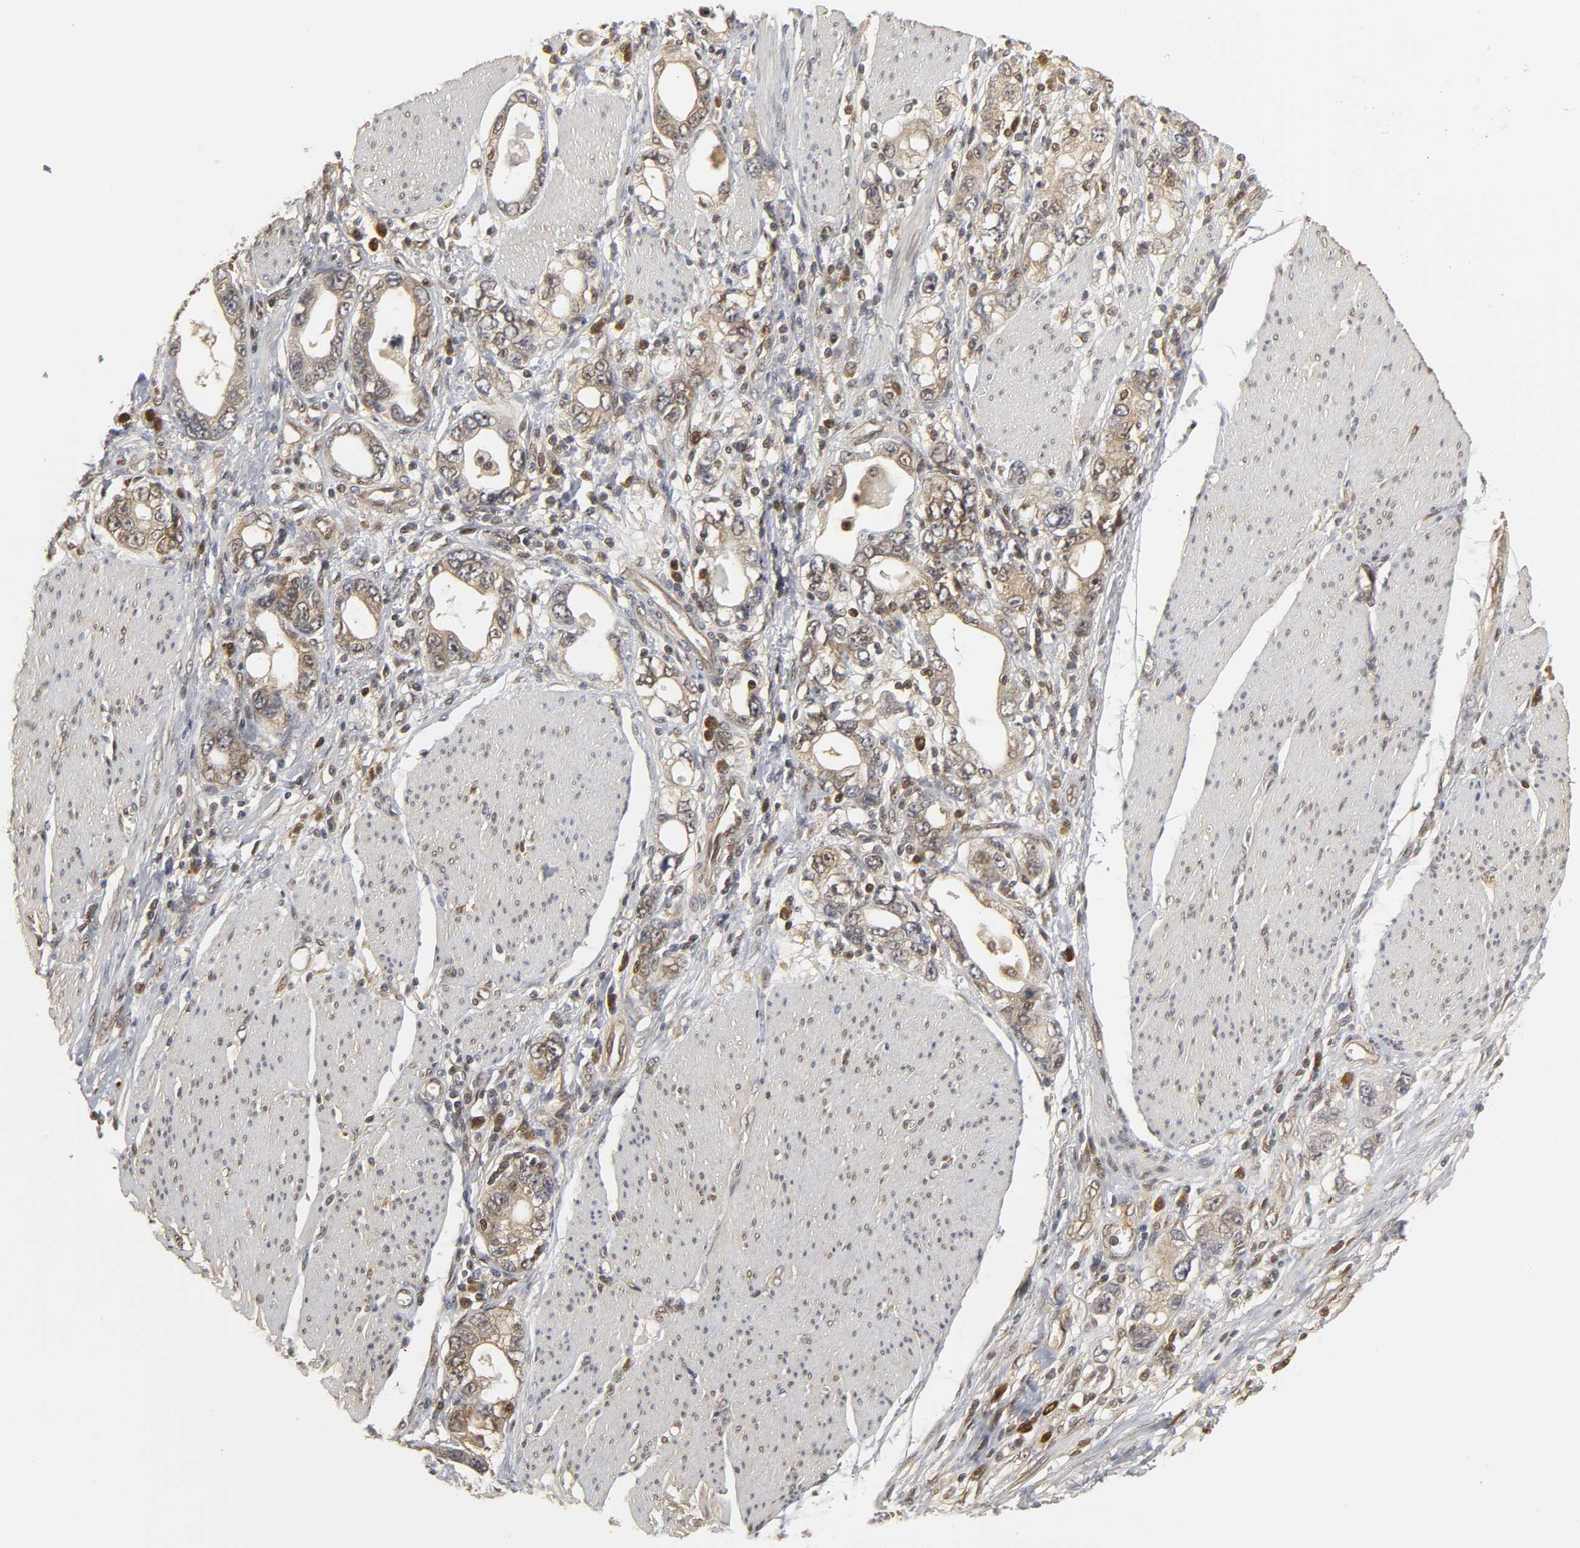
{"staining": {"intensity": "moderate", "quantity": ">75%", "location": "cytoplasmic/membranous"}, "tissue": "stomach cancer", "cell_type": "Tumor cells", "image_type": "cancer", "snomed": [{"axis": "morphology", "description": "Adenocarcinoma, NOS"}, {"axis": "topography", "description": "Stomach, lower"}], "caption": "Protein expression by immunohistochemistry reveals moderate cytoplasmic/membranous expression in about >75% of tumor cells in stomach cancer (adenocarcinoma).", "gene": "PARK7", "patient": {"sex": "female", "age": 93}}